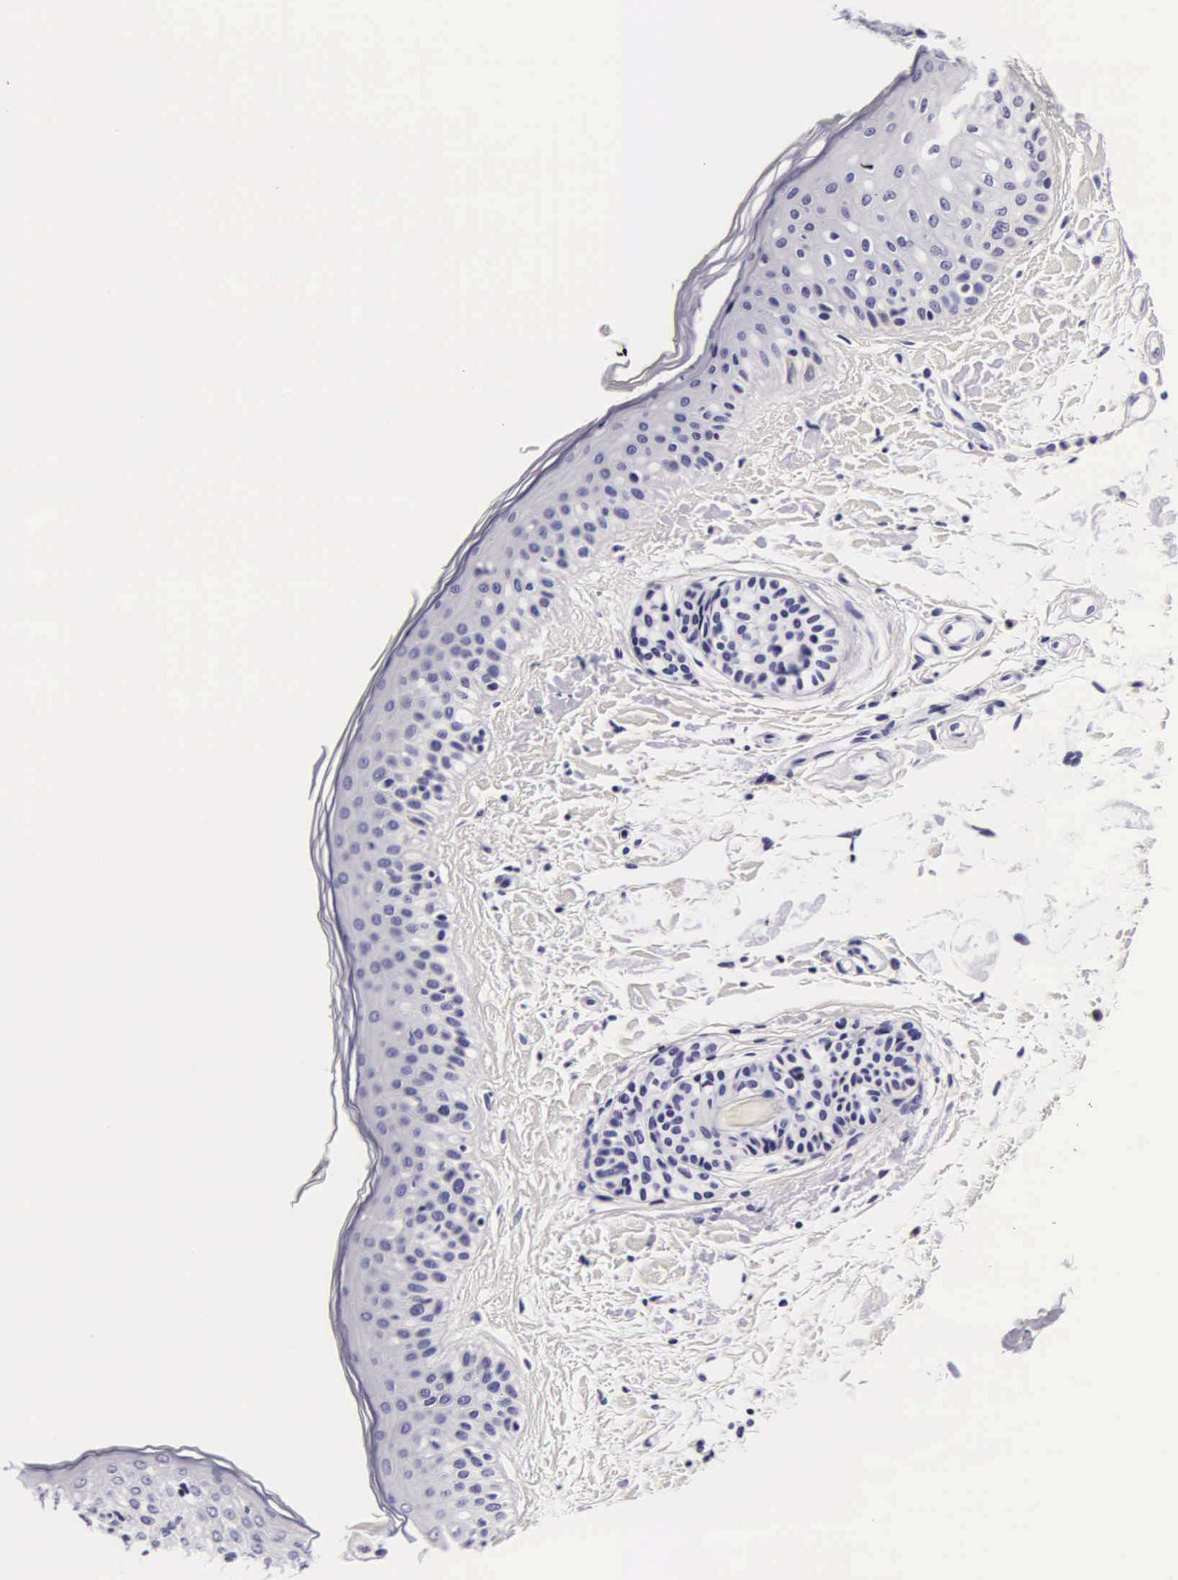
{"staining": {"intensity": "negative", "quantity": "none", "location": "none"}, "tissue": "skin", "cell_type": "Fibroblasts", "image_type": "normal", "snomed": [{"axis": "morphology", "description": "Normal tissue, NOS"}, {"axis": "topography", "description": "Skin"}], "caption": "Human skin stained for a protein using immunohistochemistry (IHC) displays no staining in fibroblasts.", "gene": "DGCR2", "patient": {"sex": "male", "age": 86}}